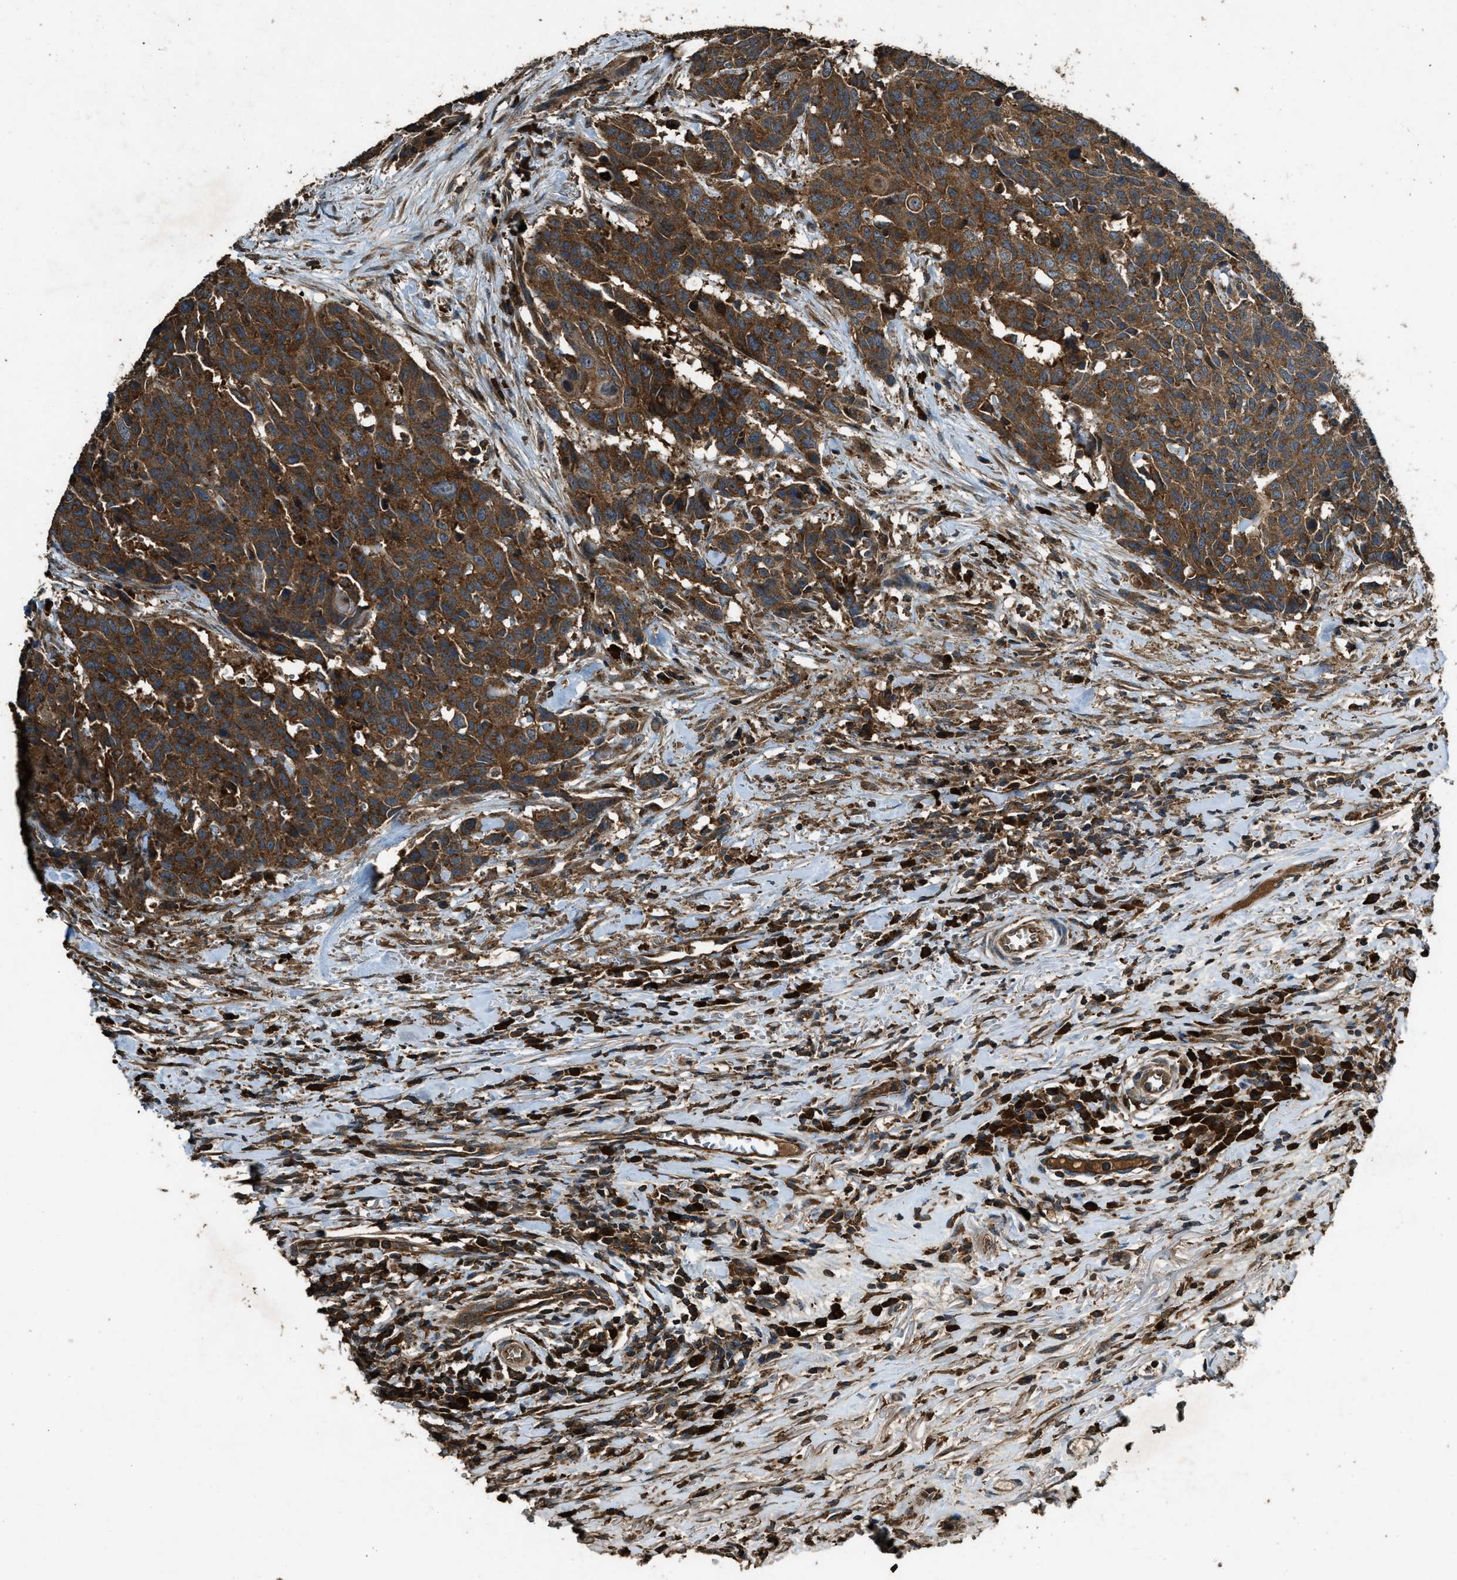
{"staining": {"intensity": "strong", "quantity": ">75%", "location": "cytoplasmic/membranous"}, "tissue": "head and neck cancer", "cell_type": "Tumor cells", "image_type": "cancer", "snomed": [{"axis": "morphology", "description": "Squamous cell carcinoma, NOS"}, {"axis": "topography", "description": "Head-Neck"}], "caption": "Squamous cell carcinoma (head and neck) was stained to show a protein in brown. There is high levels of strong cytoplasmic/membranous expression in approximately >75% of tumor cells. Immunohistochemistry (ihc) stains the protein in brown and the nuclei are stained blue.", "gene": "MAP3K8", "patient": {"sex": "male", "age": 66}}